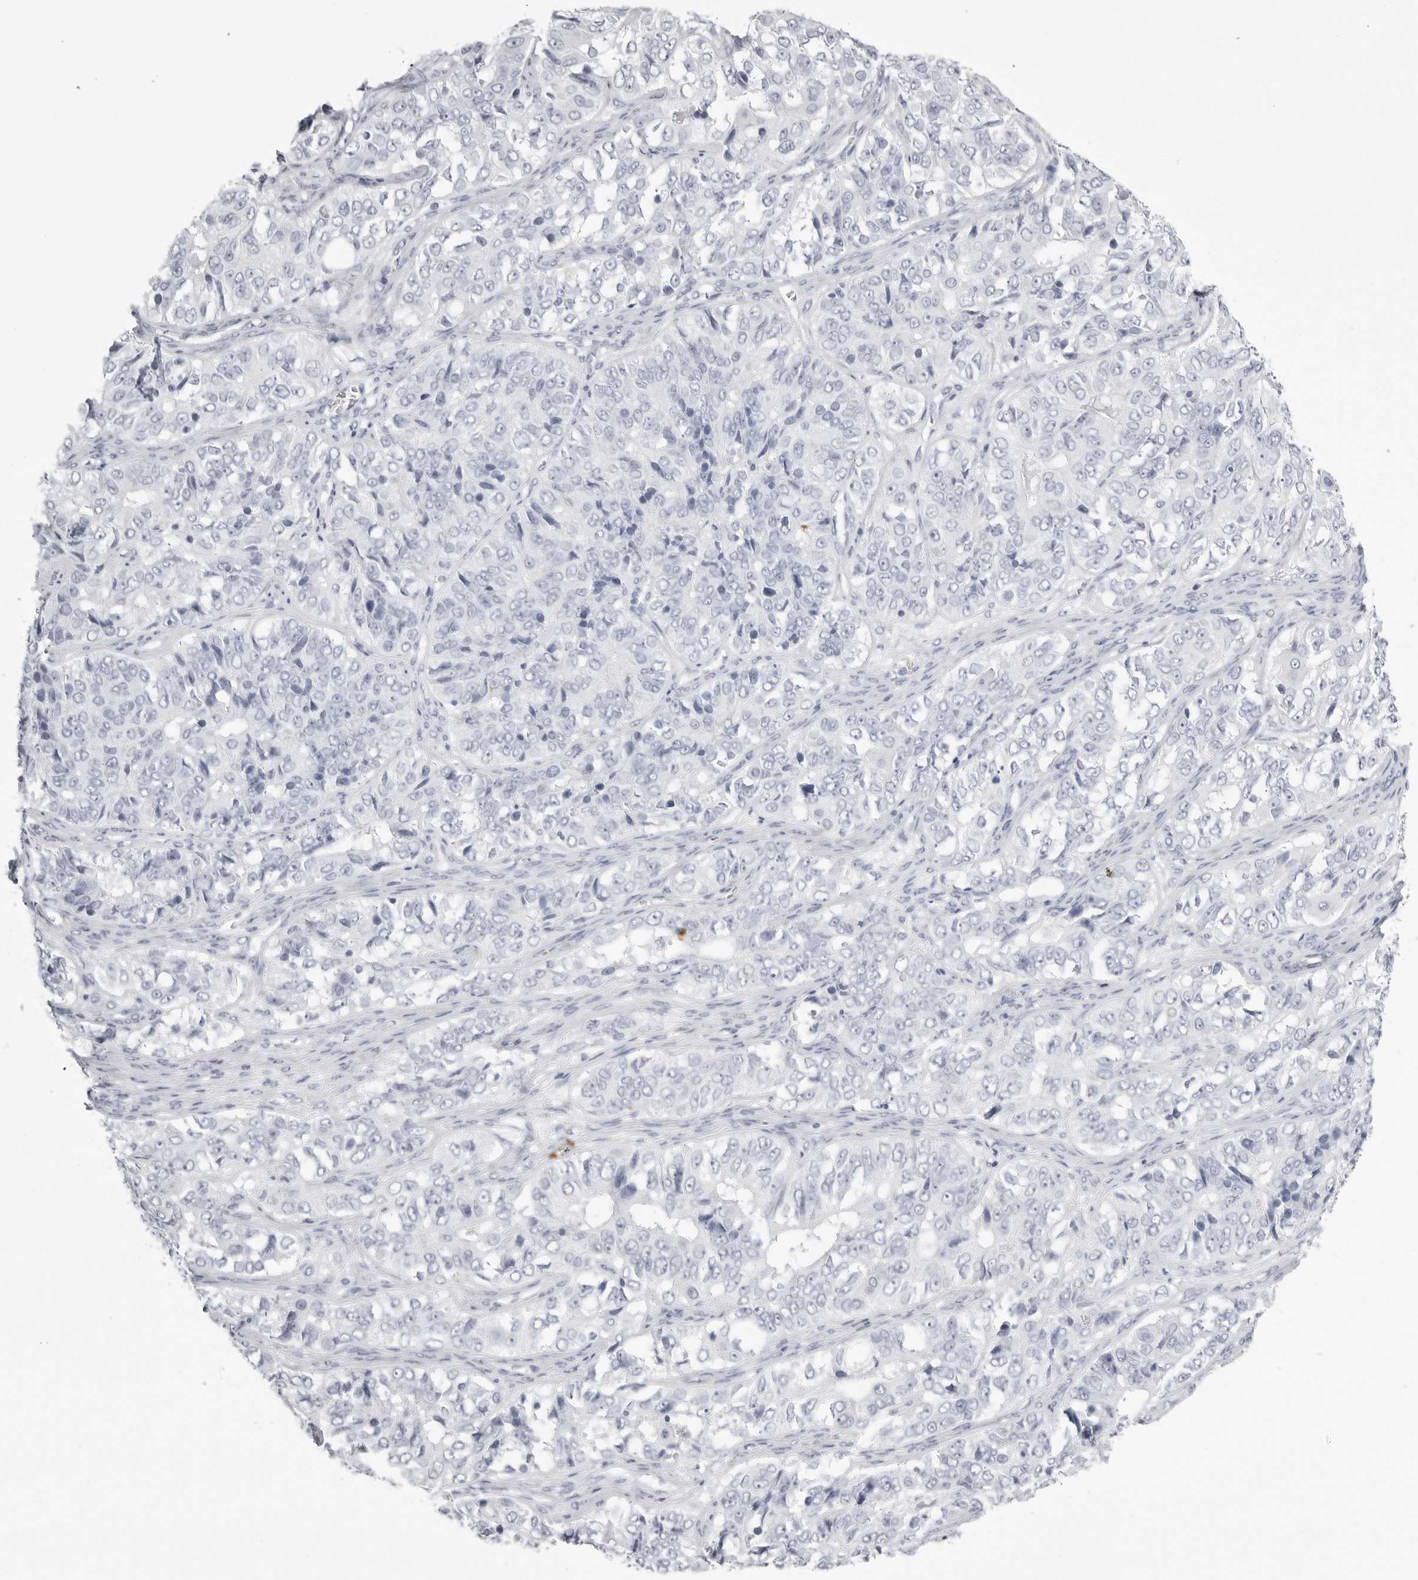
{"staining": {"intensity": "negative", "quantity": "none", "location": "none"}, "tissue": "ovarian cancer", "cell_type": "Tumor cells", "image_type": "cancer", "snomed": [{"axis": "morphology", "description": "Carcinoma, endometroid"}, {"axis": "topography", "description": "Ovary"}], "caption": "The micrograph demonstrates no significant positivity in tumor cells of ovarian cancer (endometroid carcinoma). Nuclei are stained in blue.", "gene": "KLK9", "patient": {"sex": "female", "age": 51}}